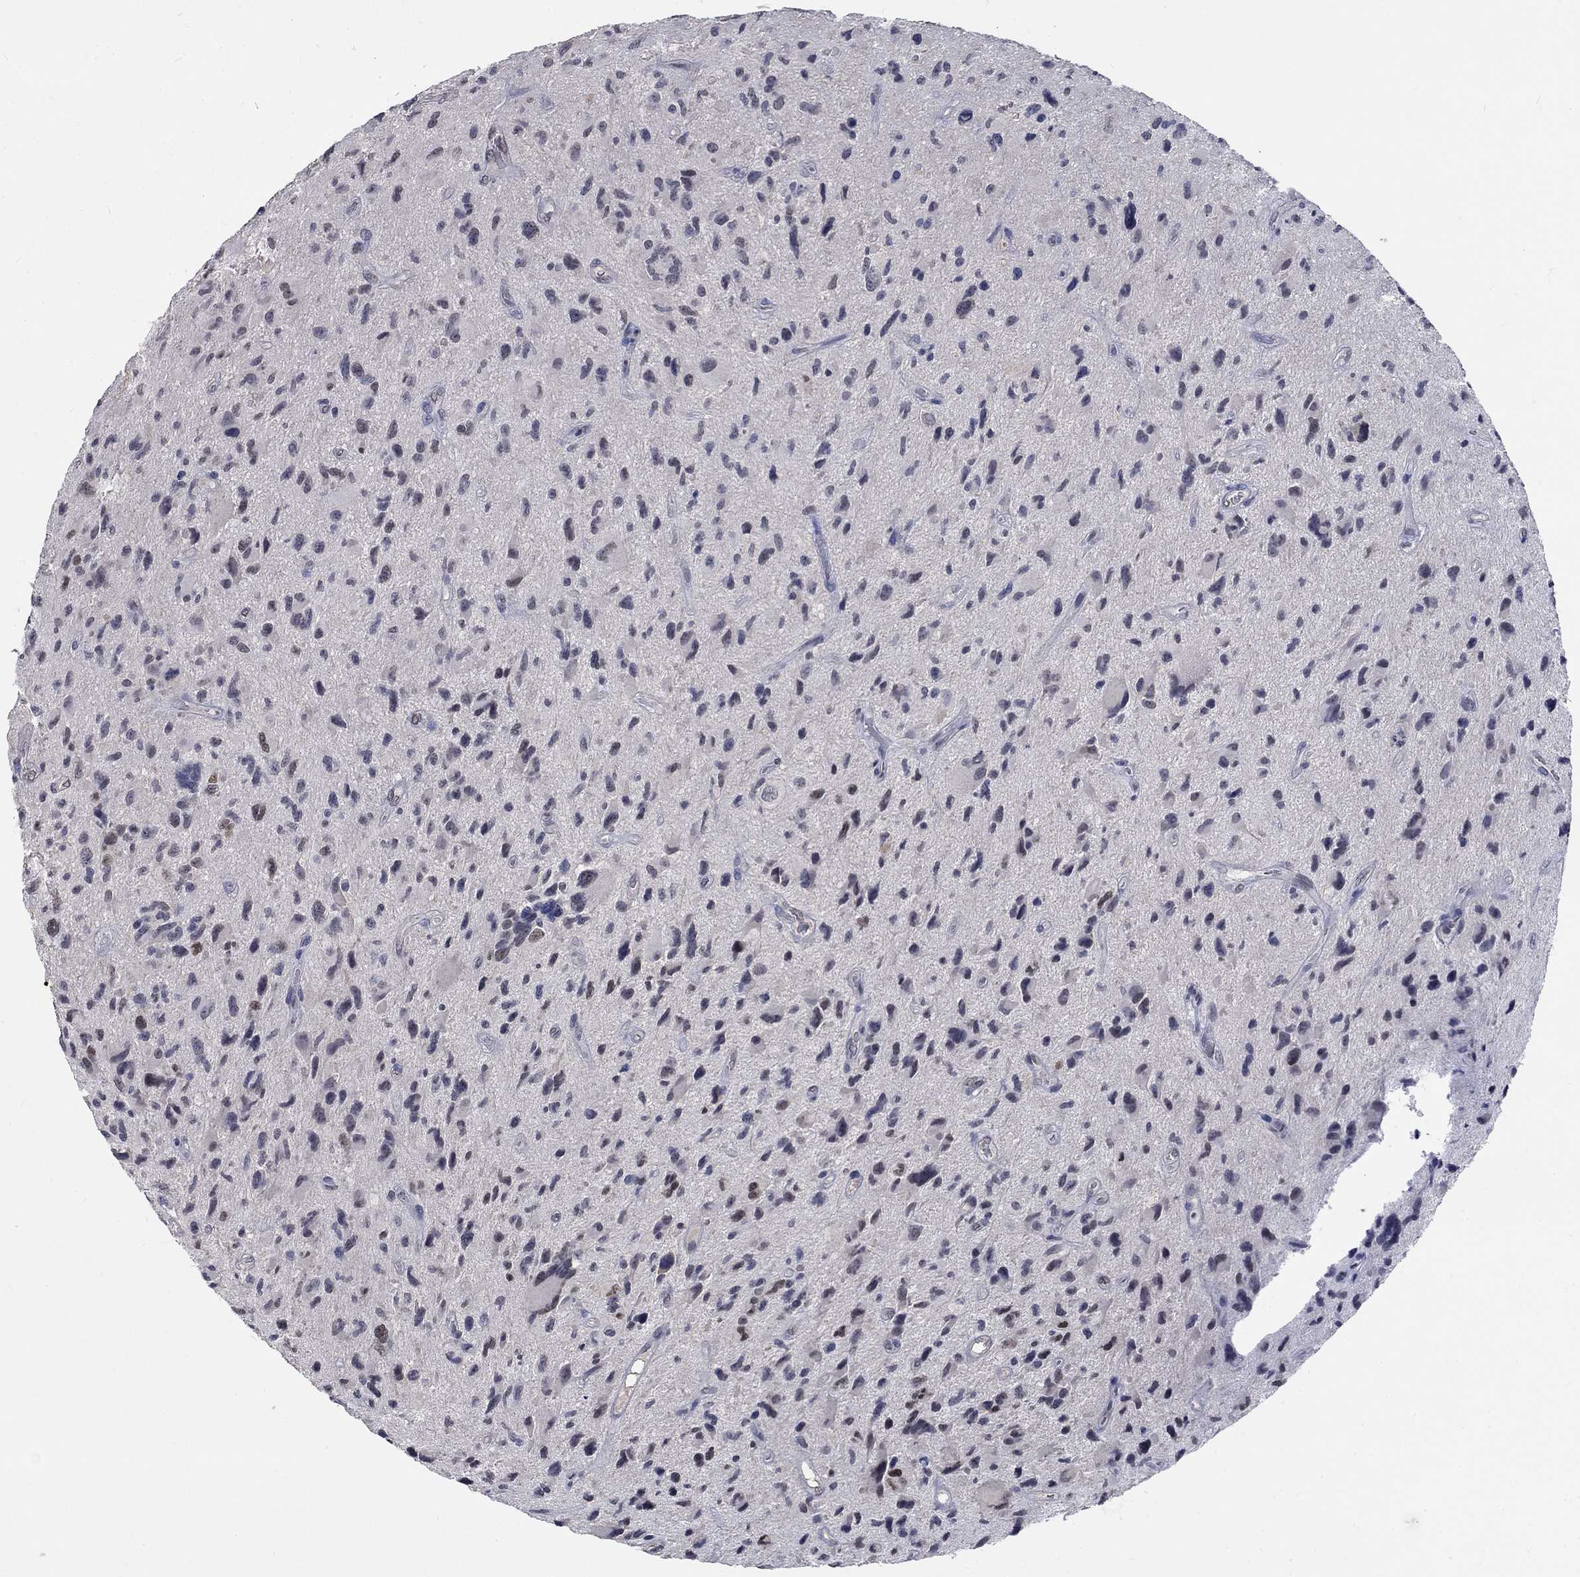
{"staining": {"intensity": "negative", "quantity": "none", "location": "none"}, "tissue": "glioma", "cell_type": "Tumor cells", "image_type": "cancer", "snomed": [{"axis": "morphology", "description": "Glioma, malignant, NOS"}, {"axis": "morphology", "description": "Glioma, malignant, High grade"}, {"axis": "topography", "description": "Brain"}], "caption": "Immunohistochemical staining of human glioma demonstrates no significant staining in tumor cells. The staining was performed using DAB (3,3'-diaminobenzidine) to visualize the protein expression in brown, while the nuclei were stained in blue with hematoxylin (Magnification: 20x).", "gene": "ZBTB18", "patient": {"sex": "female", "age": 71}}